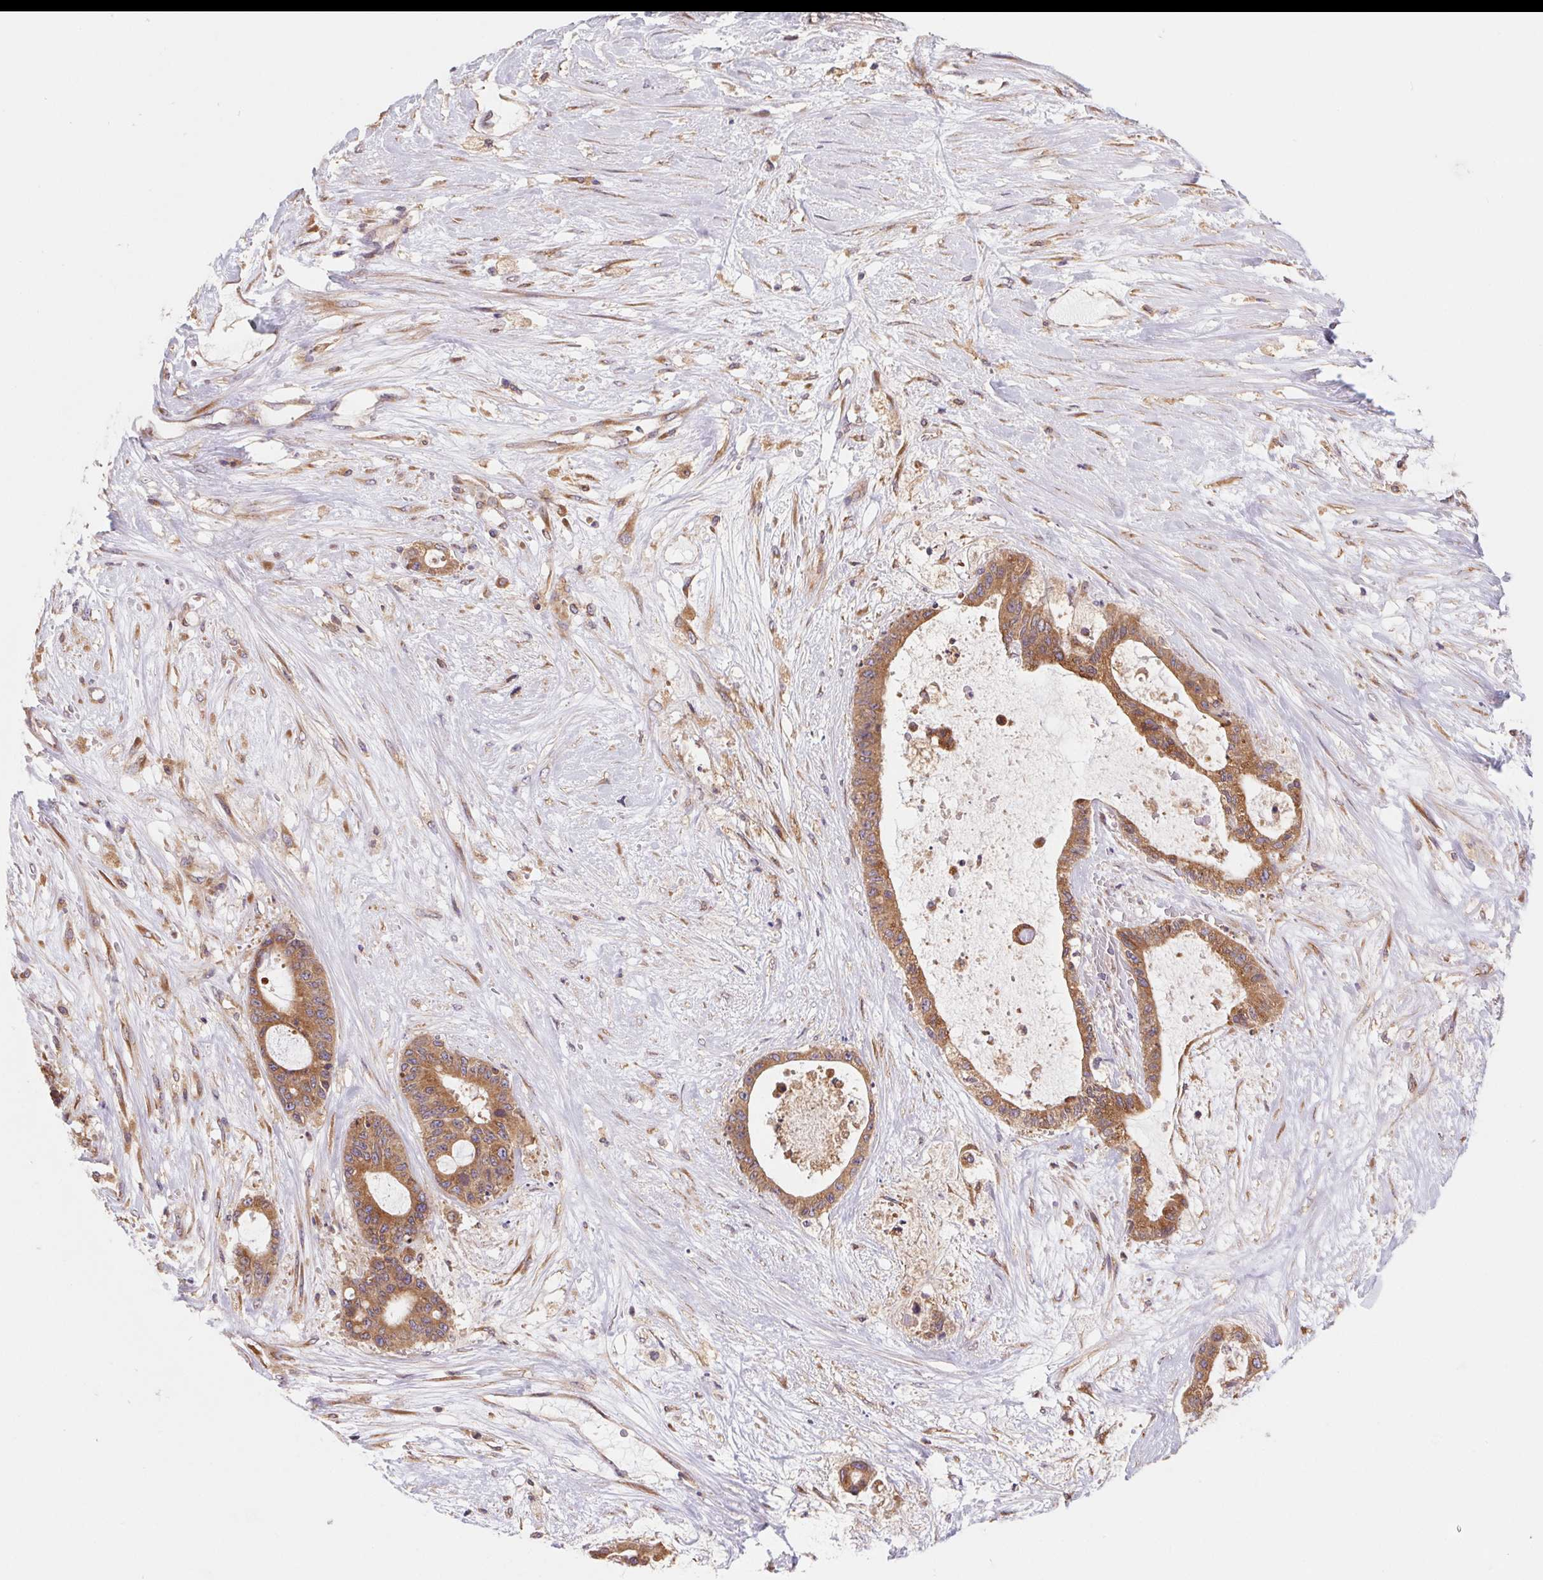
{"staining": {"intensity": "moderate", "quantity": ">75%", "location": "cytoplasmic/membranous"}, "tissue": "liver cancer", "cell_type": "Tumor cells", "image_type": "cancer", "snomed": [{"axis": "morphology", "description": "Normal tissue, NOS"}, {"axis": "morphology", "description": "Cholangiocarcinoma"}, {"axis": "topography", "description": "Liver"}, {"axis": "topography", "description": "Peripheral nerve tissue"}], "caption": "Immunohistochemistry (DAB (3,3'-diaminobenzidine)) staining of liver cancer demonstrates moderate cytoplasmic/membranous protein staining in approximately >75% of tumor cells.", "gene": "RAB1A", "patient": {"sex": "female", "age": 73}}